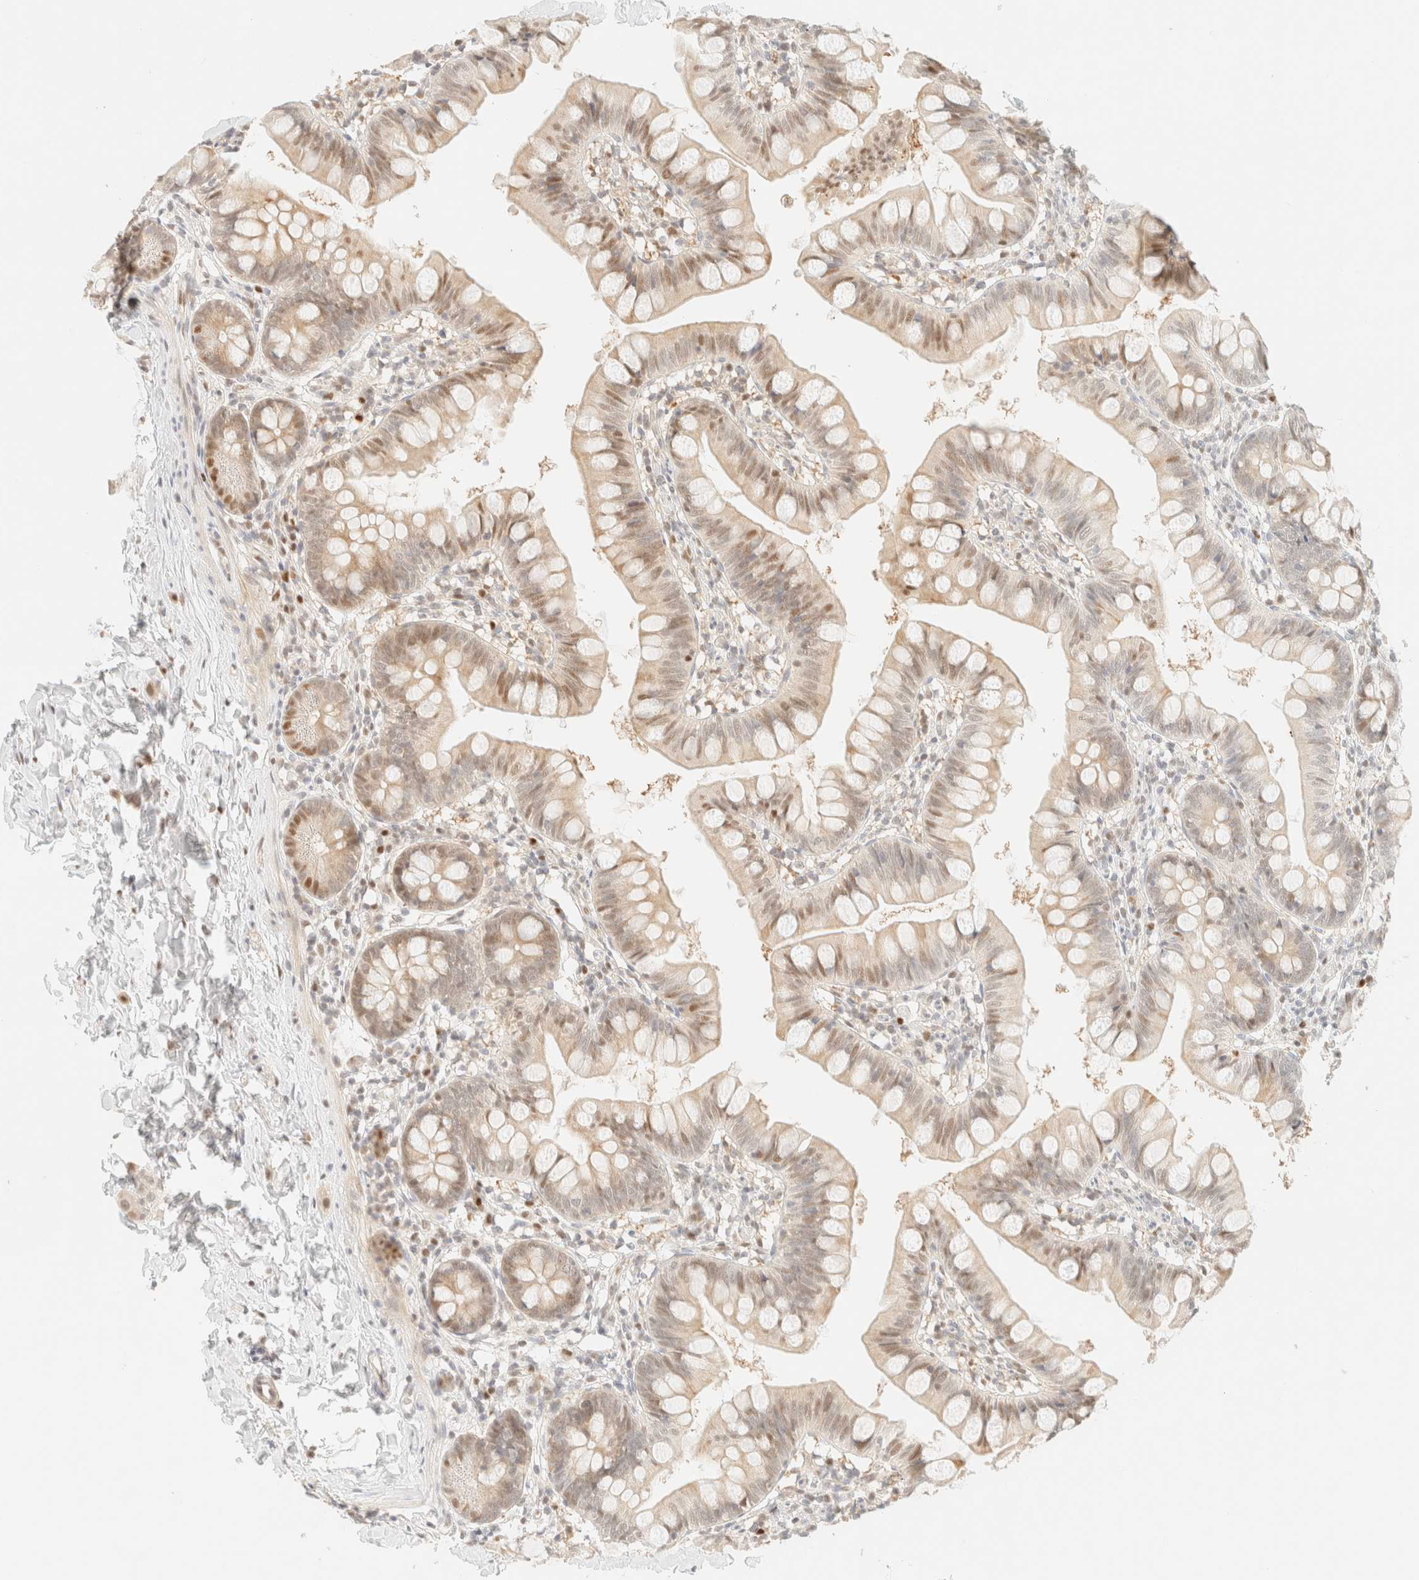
{"staining": {"intensity": "weak", "quantity": "25%-75%", "location": "nuclear"}, "tissue": "small intestine", "cell_type": "Glandular cells", "image_type": "normal", "snomed": [{"axis": "morphology", "description": "Normal tissue, NOS"}, {"axis": "topography", "description": "Small intestine"}], "caption": "This photomicrograph displays immunohistochemistry staining of benign small intestine, with low weak nuclear positivity in approximately 25%-75% of glandular cells.", "gene": "TSR1", "patient": {"sex": "male", "age": 7}}